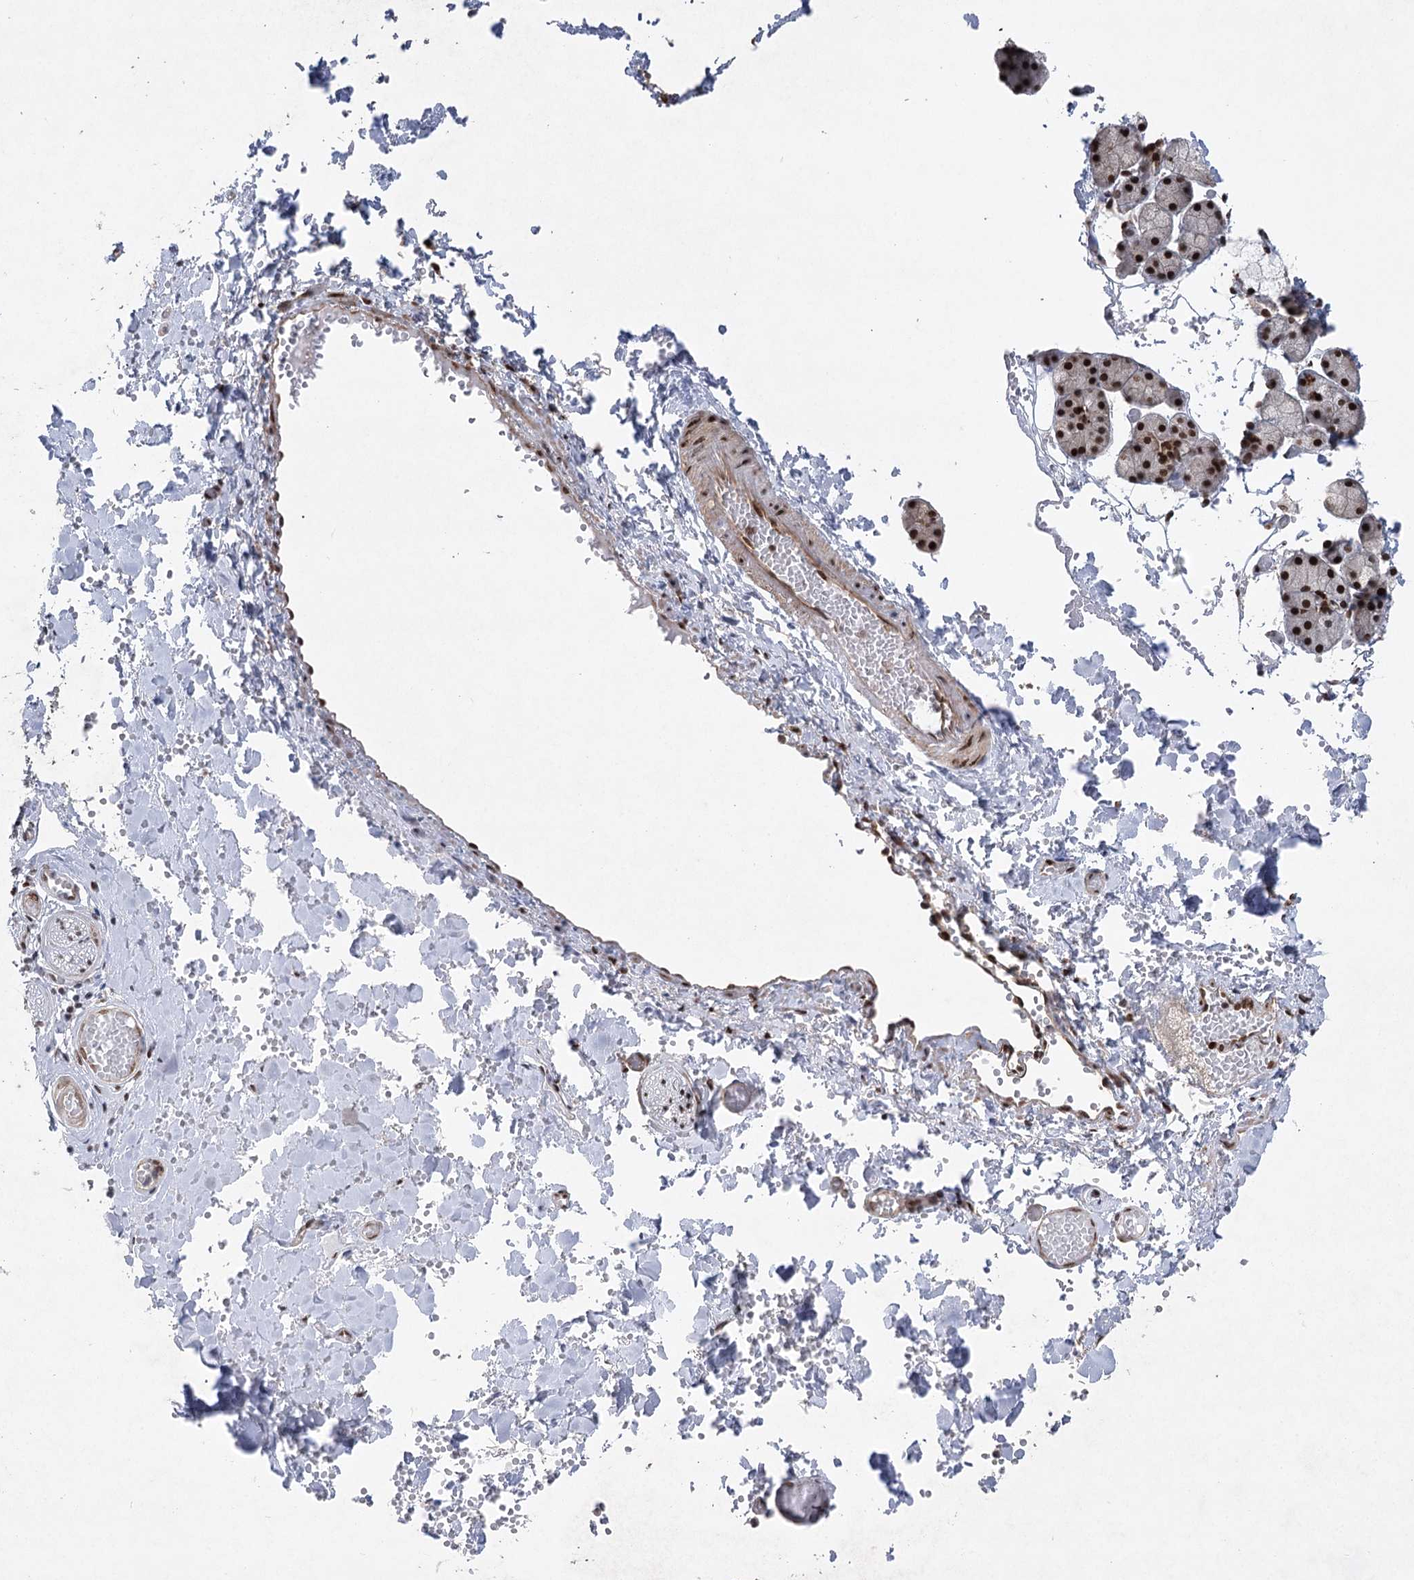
{"staining": {"intensity": "moderate", "quantity": ">75%", "location": "nuclear"}, "tissue": "salivary gland", "cell_type": "Glandular cells", "image_type": "normal", "snomed": [{"axis": "morphology", "description": "Normal tissue, NOS"}, {"axis": "topography", "description": "Salivary gland"}], "caption": "Immunohistochemical staining of normal salivary gland shows medium levels of moderate nuclear positivity in approximately >75% of glandular cells. (DAB IHC with brightfield microscopy, high magnification).", "gene": "ZCCHC8", "patient": {"sex": "female", "age": 33}}